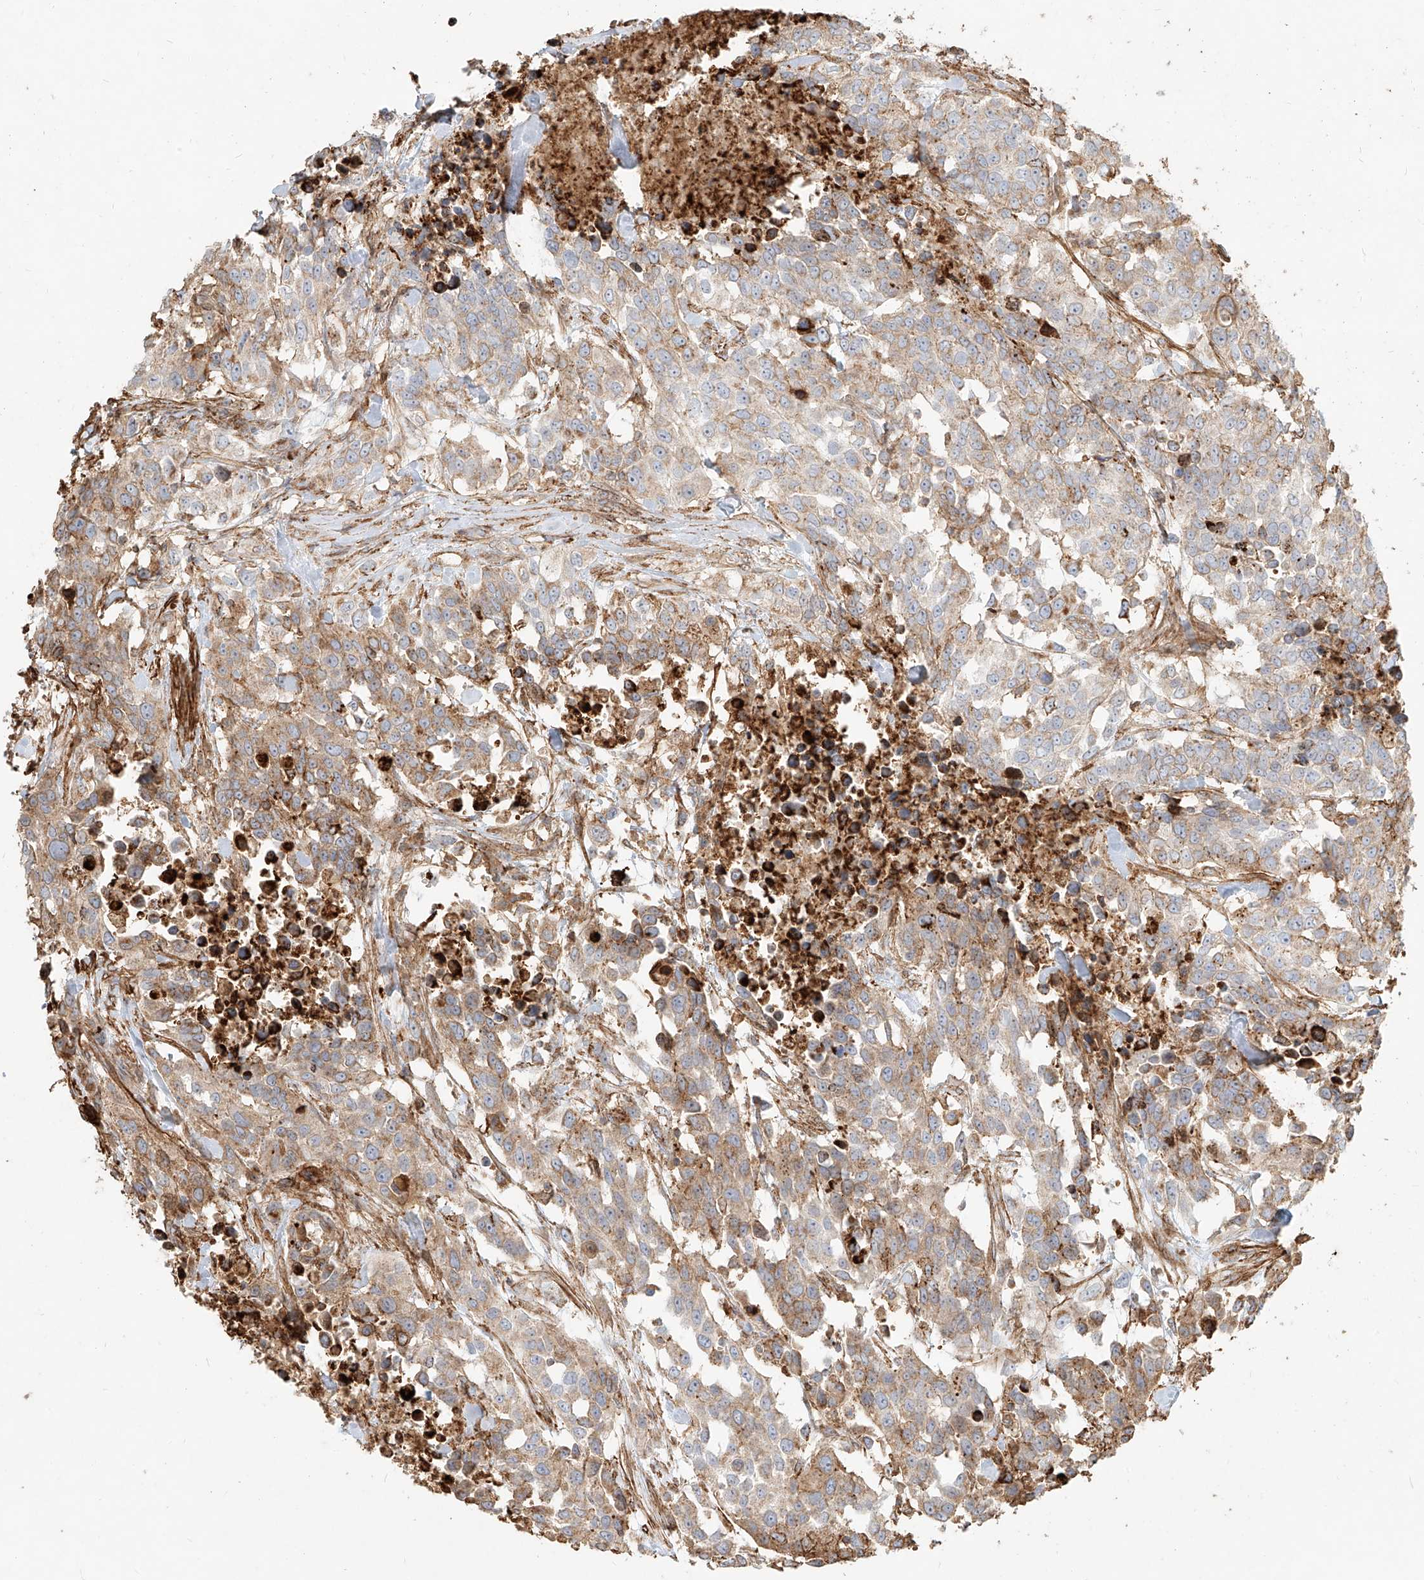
{"staining": {"intensity": "weak", "quantity": "25%-75%", "location": "cytoplasmic/membranous"}, "tissue": "urothelial cancer", "cell_type": "Tumor cells", "image_type": "cancer", "snomed": [{"axis": "morphology", "description": "Urothelial carcinoma, High grade"}, {"axis": "topography", "description": "Urinary bladder"}], "caption": "DAB (3,3'-diaminobenzidine) immunohistochemical staining of human high-grade urothelial carcinoma shows weak cytoplasmic/membranous protein positivity in about 25%-75% of tumor cells. Nuclei are stained in blue.", "gene": "MTX2", "patient": {"sex": "female", "age": 80}}